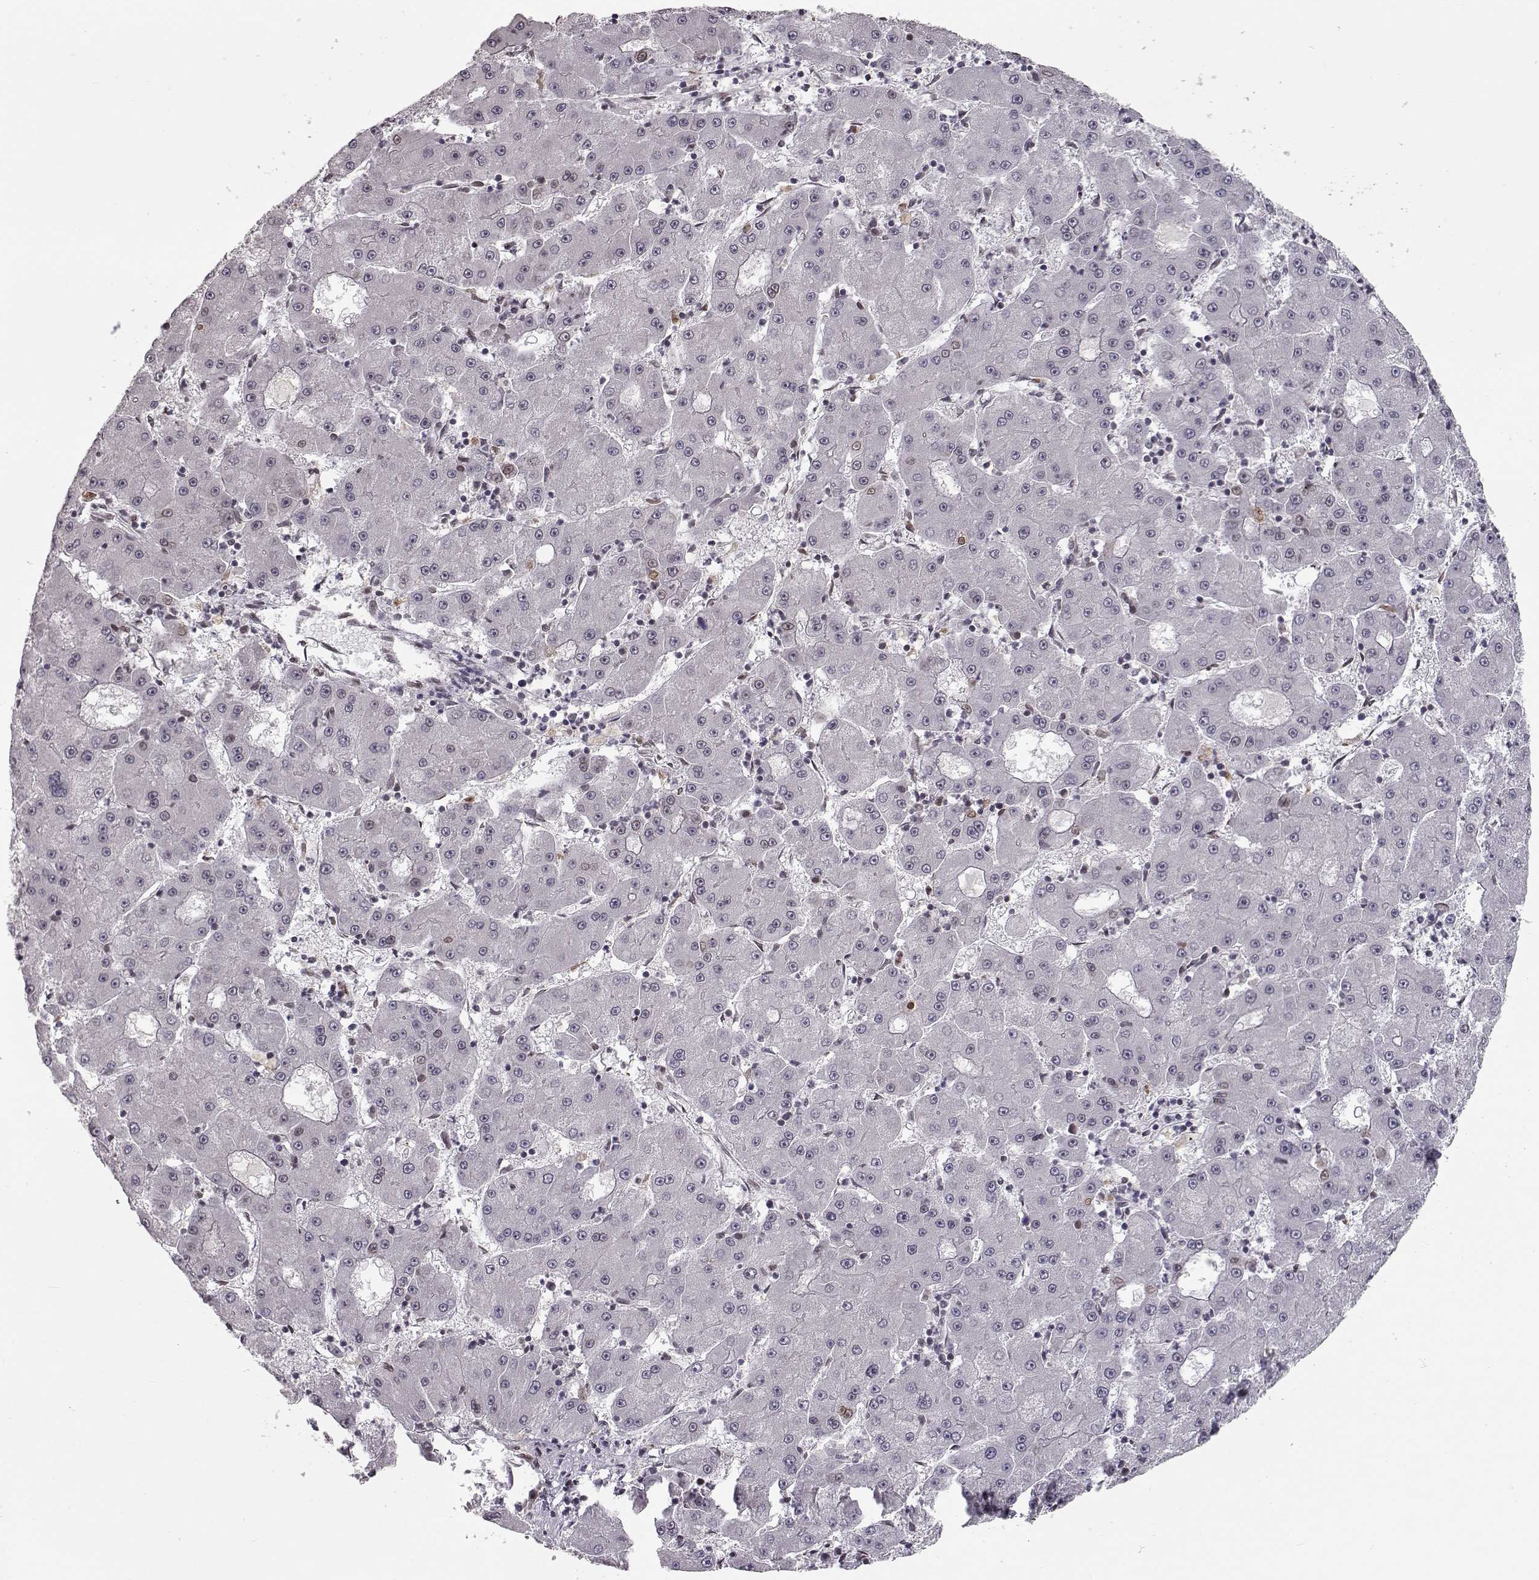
{"staining": {"intensity": "negative", "quantity": "none", "location": "none"}, "tissue": "liver cancer", "cell_type": "Tumor cells", "image_type": "cancer", "snomed": [{"axis": "morphology", "description": "Carcinoma, Hepatocellular, NOS"}, {"axis": "topography", "description": "Liver"}], "caption": "High power microscopy micrograph of an IHC photomicrograph of liver cancer (hepatocellular carcinoma), revealing no significant positivity in tumor cells. (DAB IHC visualized using brightfield microscopy, high magnification).", "gene": "NUP37", "patient": {"sex": "male", "age": 73}}